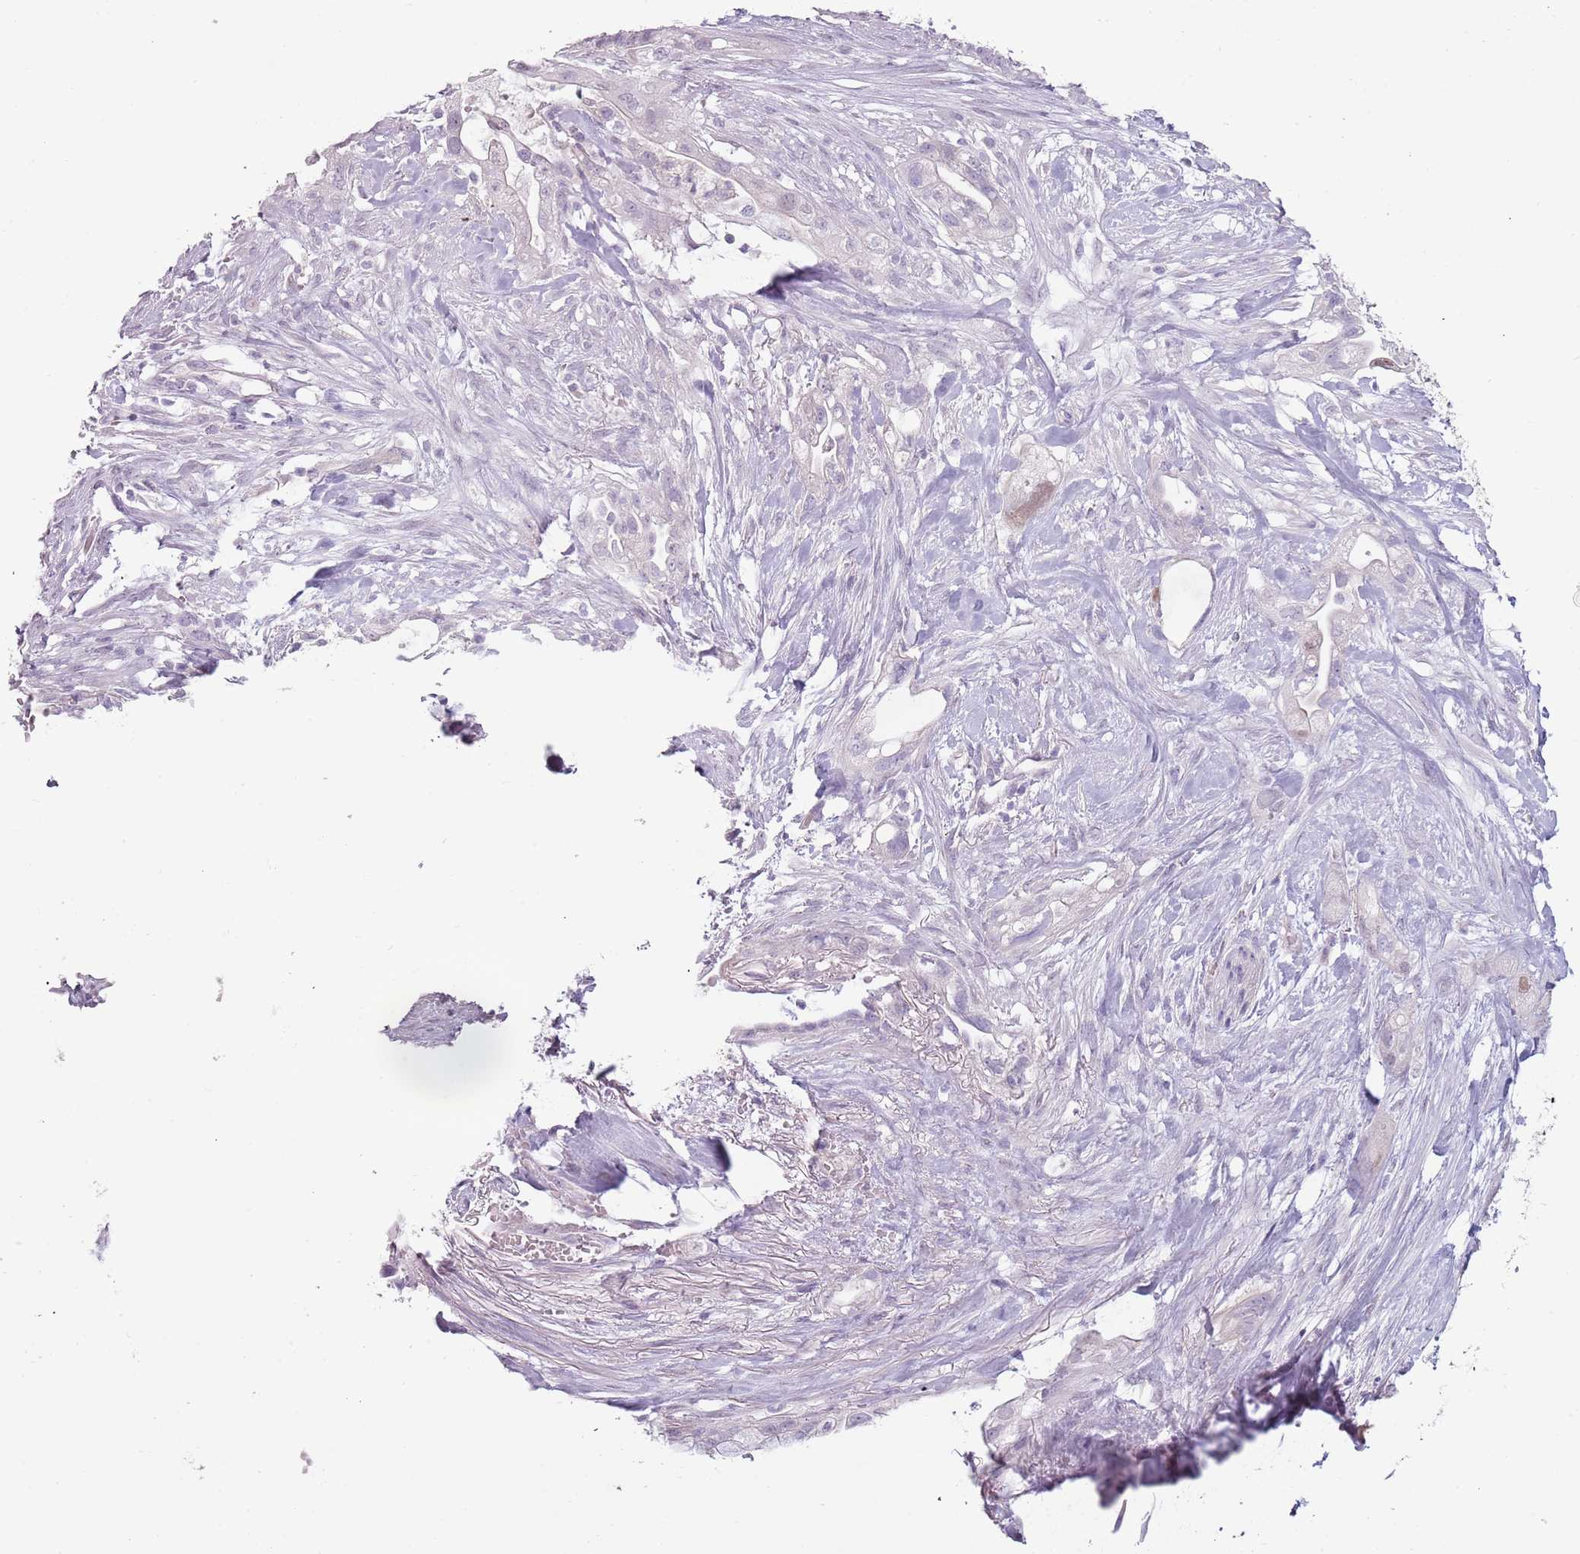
{"staining": {"intensity": "moderate", "quantity": "<25%", "location": "nuclear"}, "tissue": "pancreatic cancer", "cell_type": "Tumor cells", "image_type": "cancer", "snomed": [{"axis": "morphology", "description": "Adenocarcinoma, NOS"}, {"axis": "topography", "description": "Pancreas"}], "caption": "The image shows a brown stain indicating the presence of a protein in the nuclear of tumor cells in adenocarcinoma (pancreatic).", "gene": "RFX2", "patient": {"sex": "male", "age": 44}}